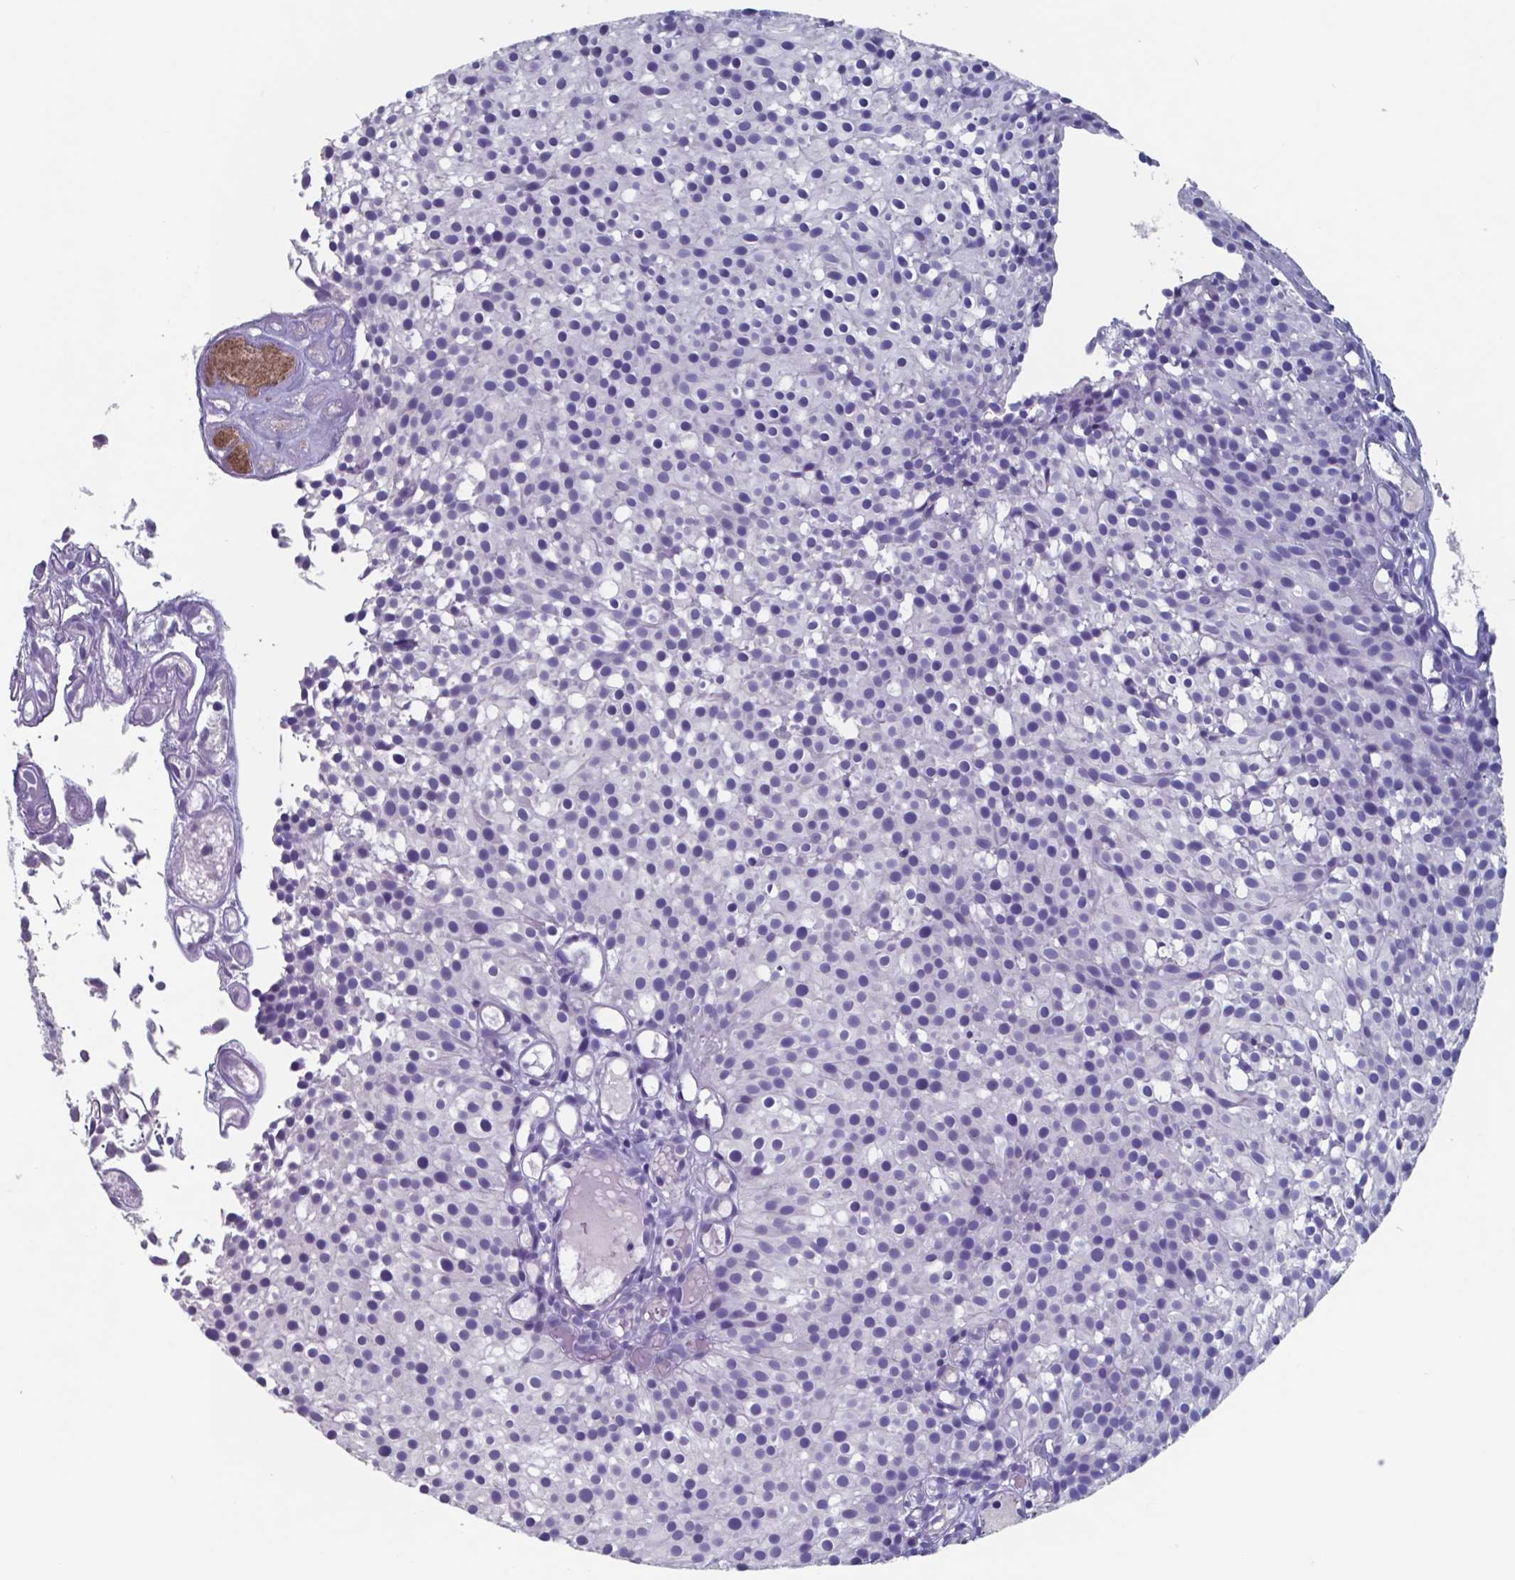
{"staining": {"intensity": "negative", "quantity": "none", "location": "none"}, "tissue": "urothelial cancer", "cell_type": "Tumor cells", "image_type": "cancer", "snomed": [{"axis": "morphology", "description": "Urothelial carcinoma, Low grade"}, {"axis": "topography", "description": "Urinary bladder"}], "caption": "Urothelial cancer was stained to show a protein in brown. There is no significant staining in tumor cells.", "gene": "TTR", "patient": {"sex": "male", "age": 63}}